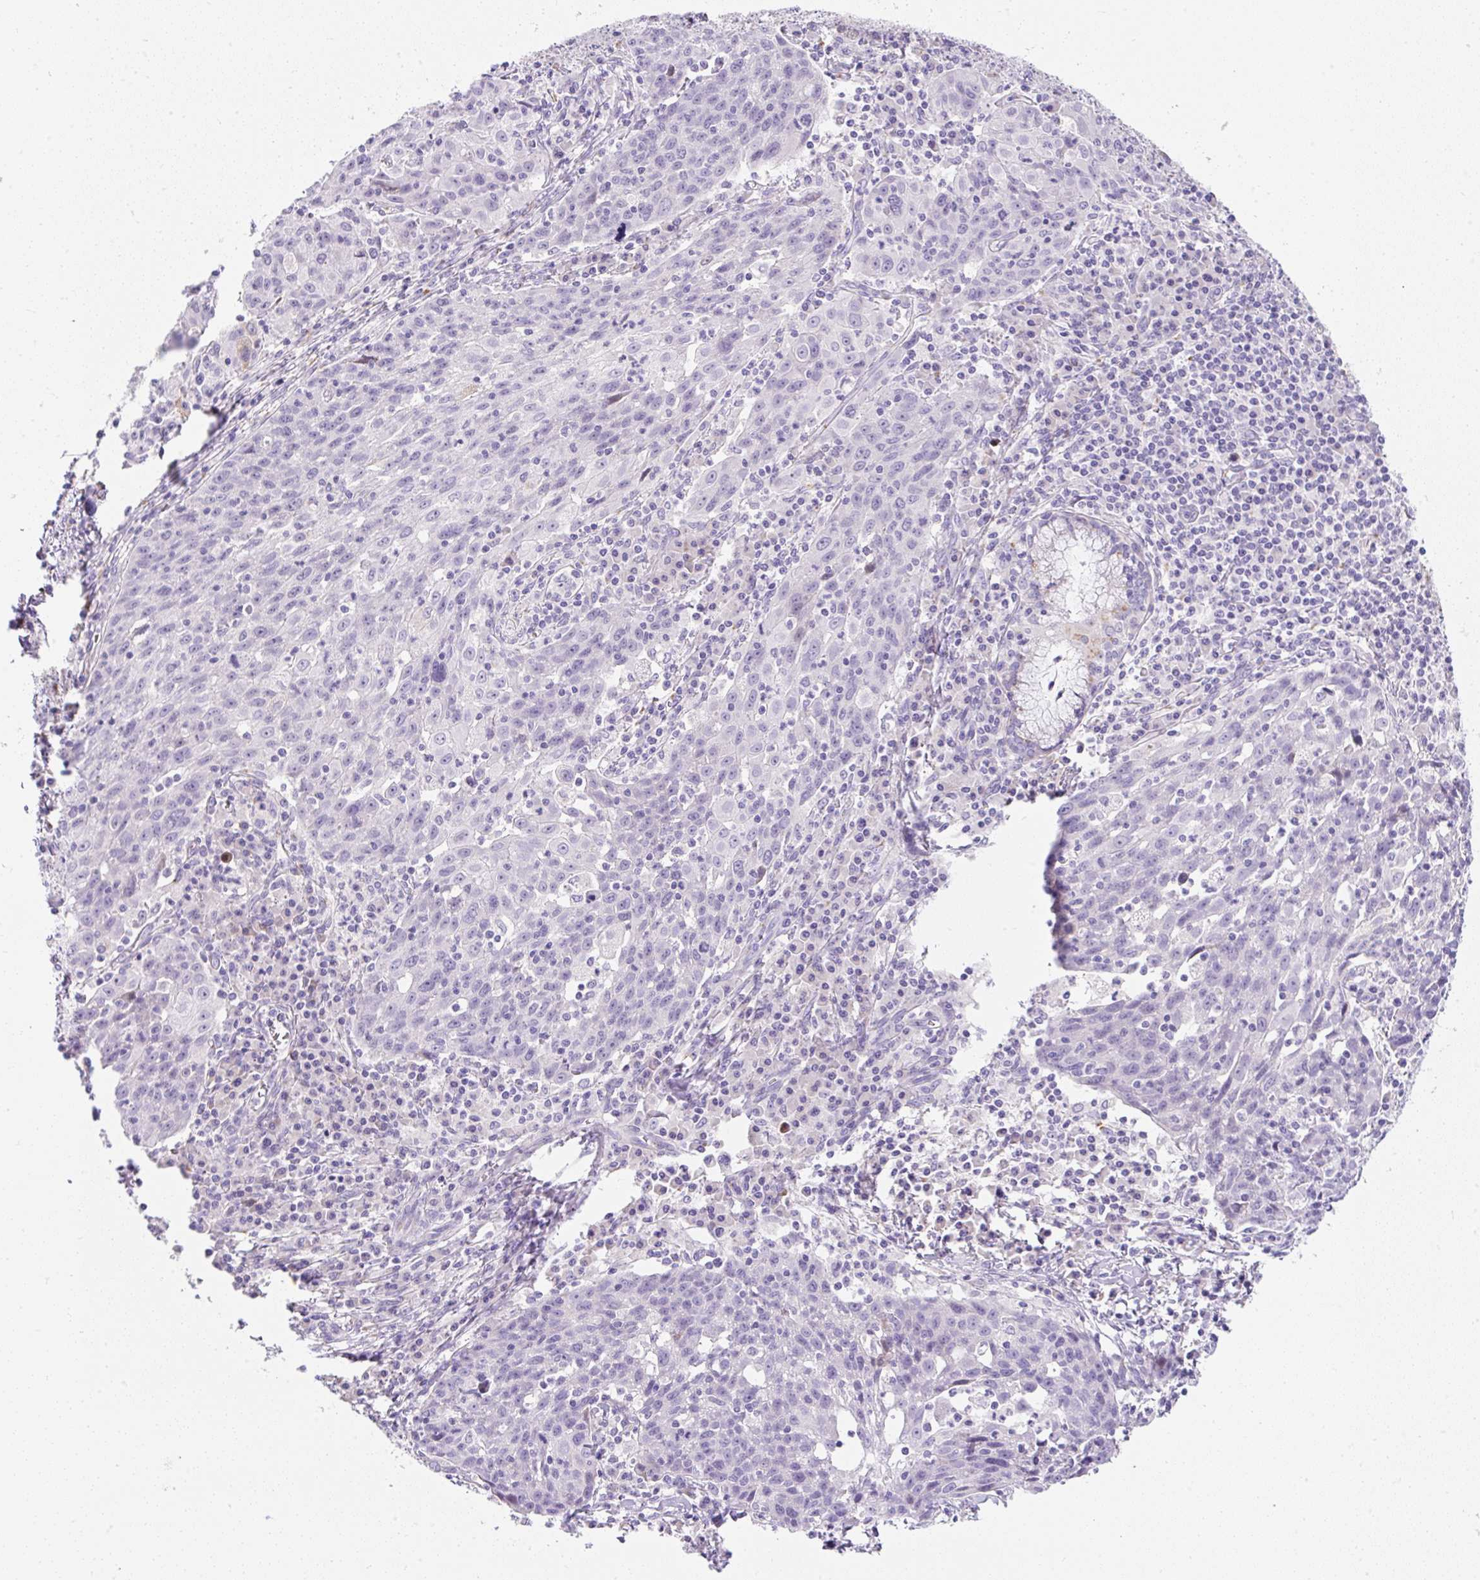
{"staining": {"intensity": "negative", "quantity": "none", "location": "none"}, "tissue": "lung cancer", "cell_type": "Tumor cells", "image_type": "cancer", "snomed": [{"axis": "morphology", "description": "Squamous cell carcinoma, NOS"}, {"axis": "morphology", "description": "Squamous cell carcinoma, metastatic, NOS"}, {"axis": "topography", "description": "Bronchus"}, {"axis": "topography", "description": "Lung"}], "caption": "The histopathology image displays no staining of tumor cells in lung cancer (squamous cell carcinoma).", "gene": "DTX4", "patient": {"sex": "male", "age": 62}}